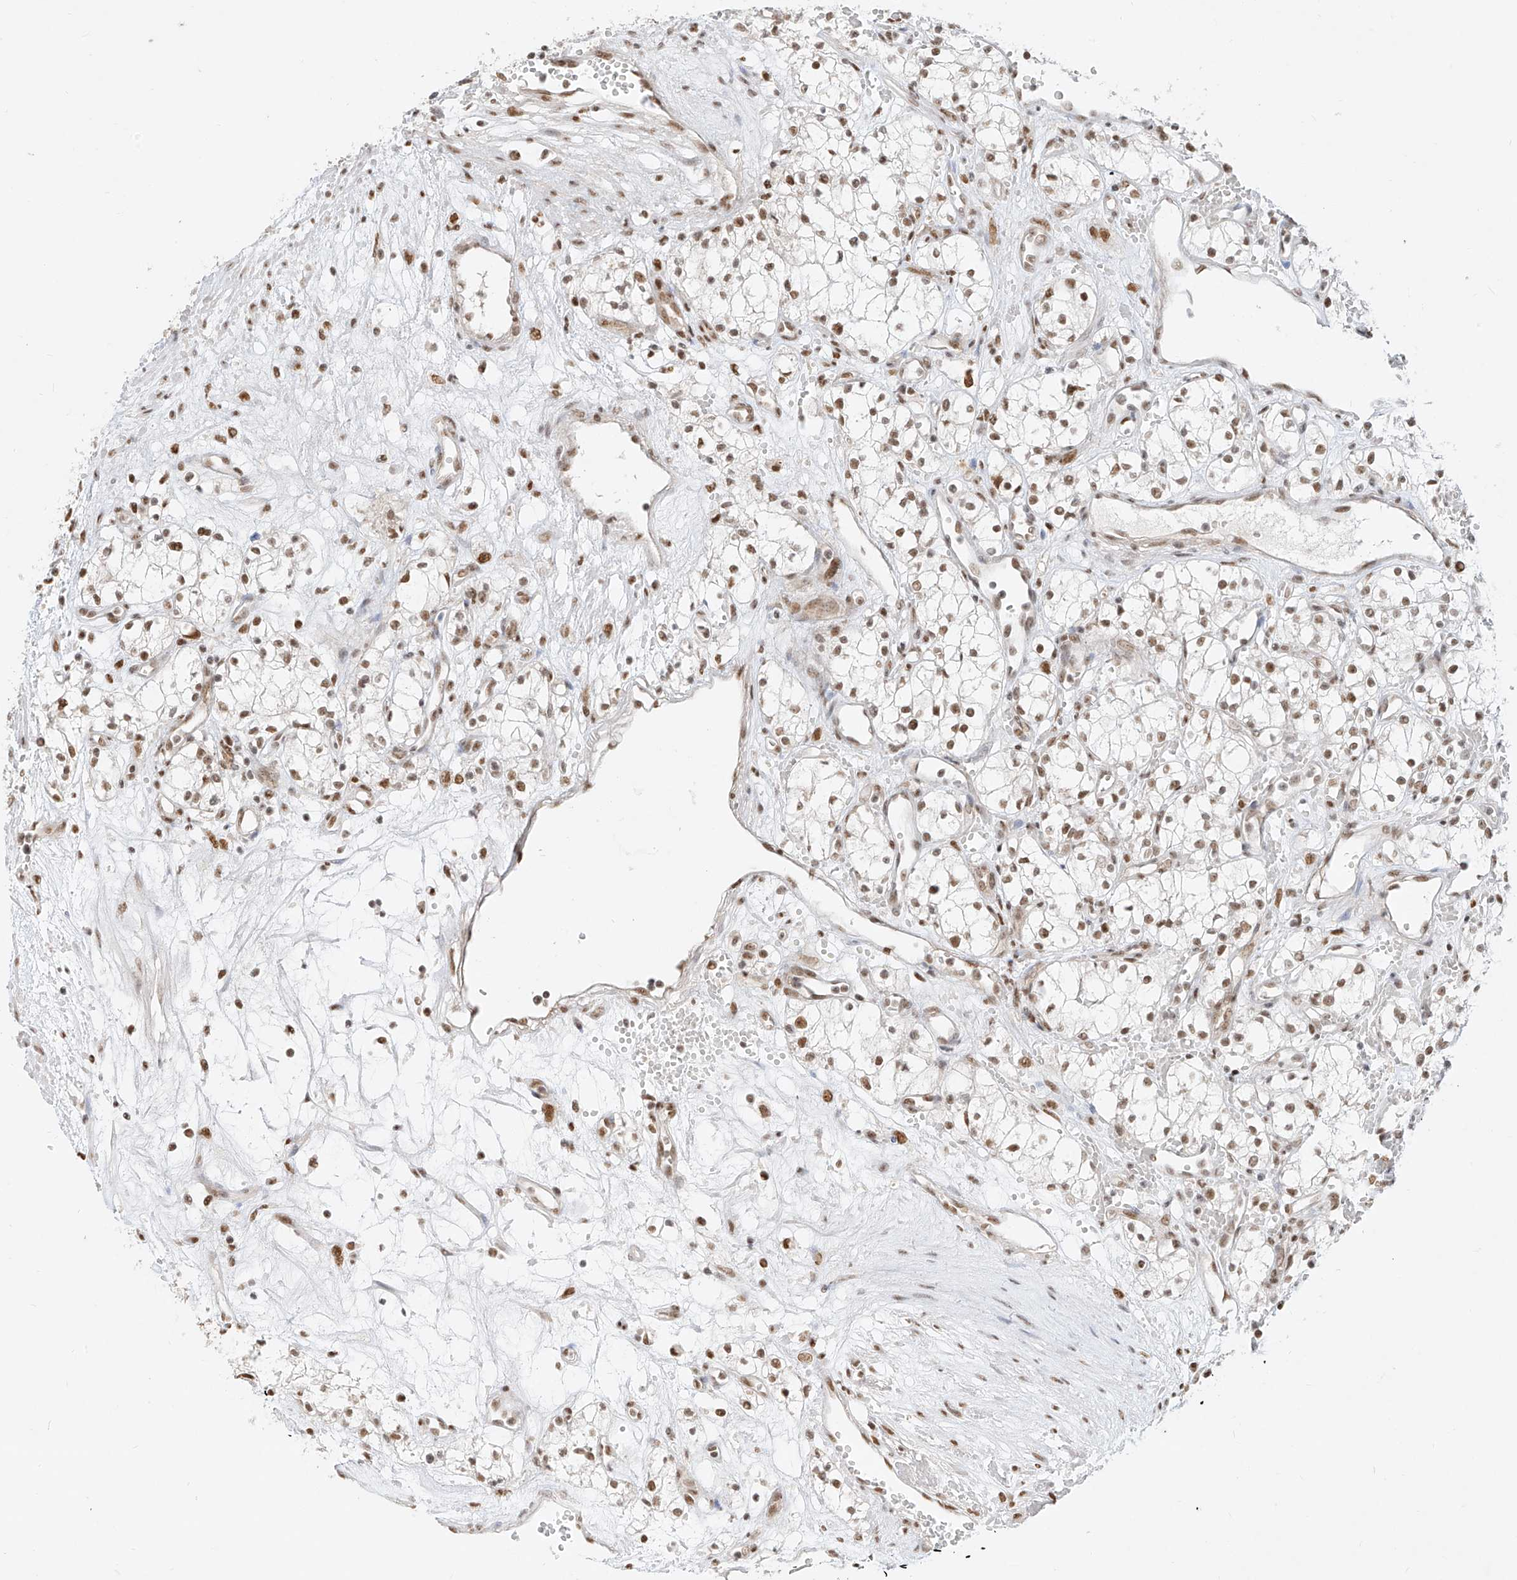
{"staining": {"intensity": "moderate", "quantity": ">75%", "location": "nuclear"}, "tissue": "renal cancer", "cell_type": "Tumor cells", "image_type": "cancer", "snomed": [{"axis": "morphology", "description": "Adenocarcinoma, NOS"}, {"axis": "topography", "description": "Kidney"}], "caption": "IHC (DAB (3,3'-diaminobenzidine)) staining of human adenocarcinoma (renal) exhibits moderate nuclear protein positivity in about >75% of tumor cells.", "gene": "NHSL1", "patient": {"sex": "male", "age": 59}}